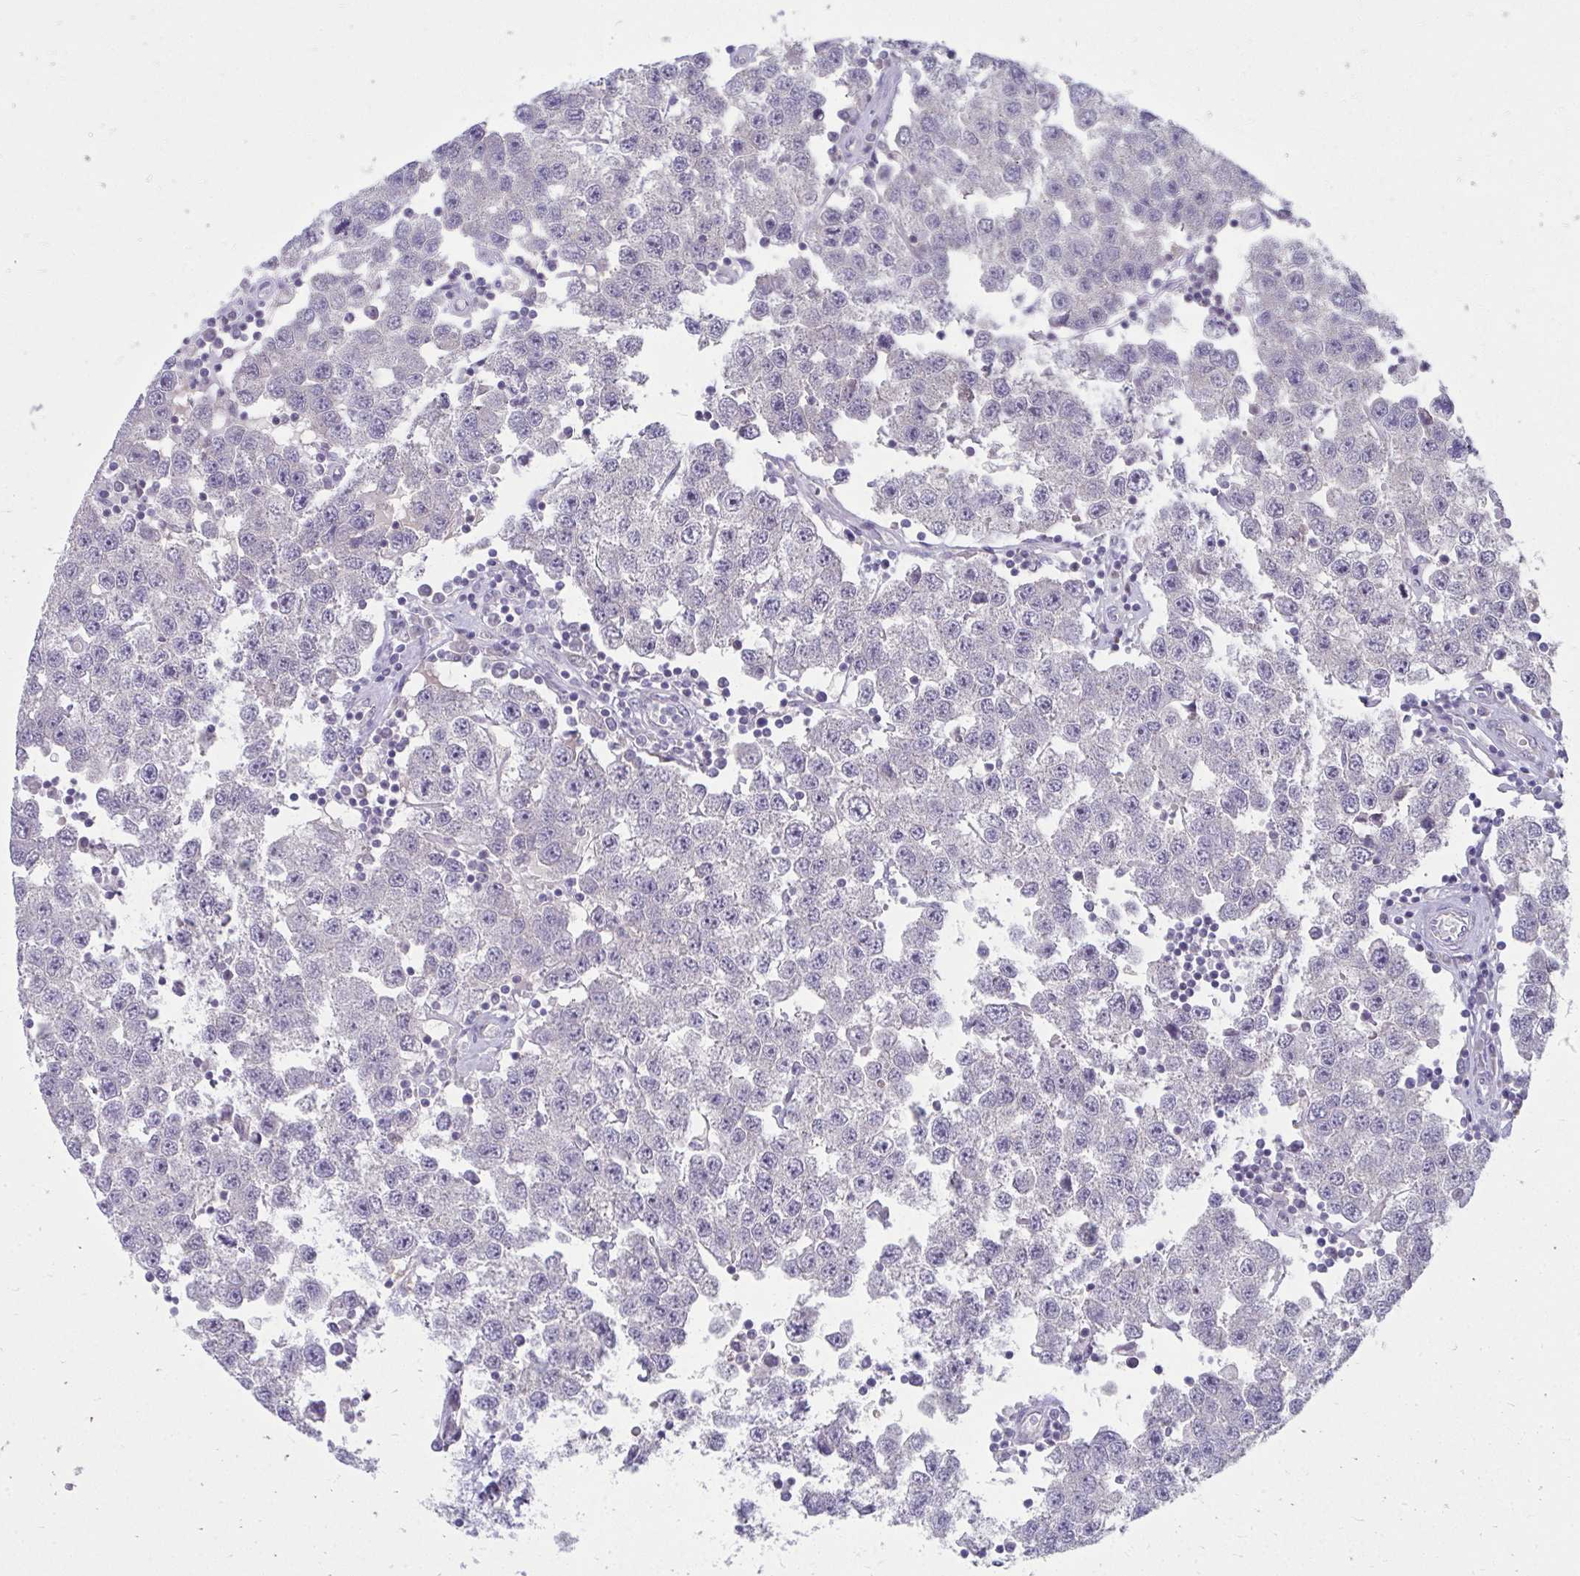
{"staining": {"intensity": "negative", "quantity": "none", "location": "none"}, "tissue": "testis cancer", "cell_type": "Tumor cells", "image_type": "cancer", "snomed": [{"axis": "morphology", "description": "Seminoma, NOS"}, {"axis": "topography", "description": "Testis"}], "caption": "Testis cancer (seminoma) stained for a protein using immunohistochemistry (IHC) reveals no staining tumor cells.", "gene": "MROH8", "patient": {"sex": "male", "age": 34}}